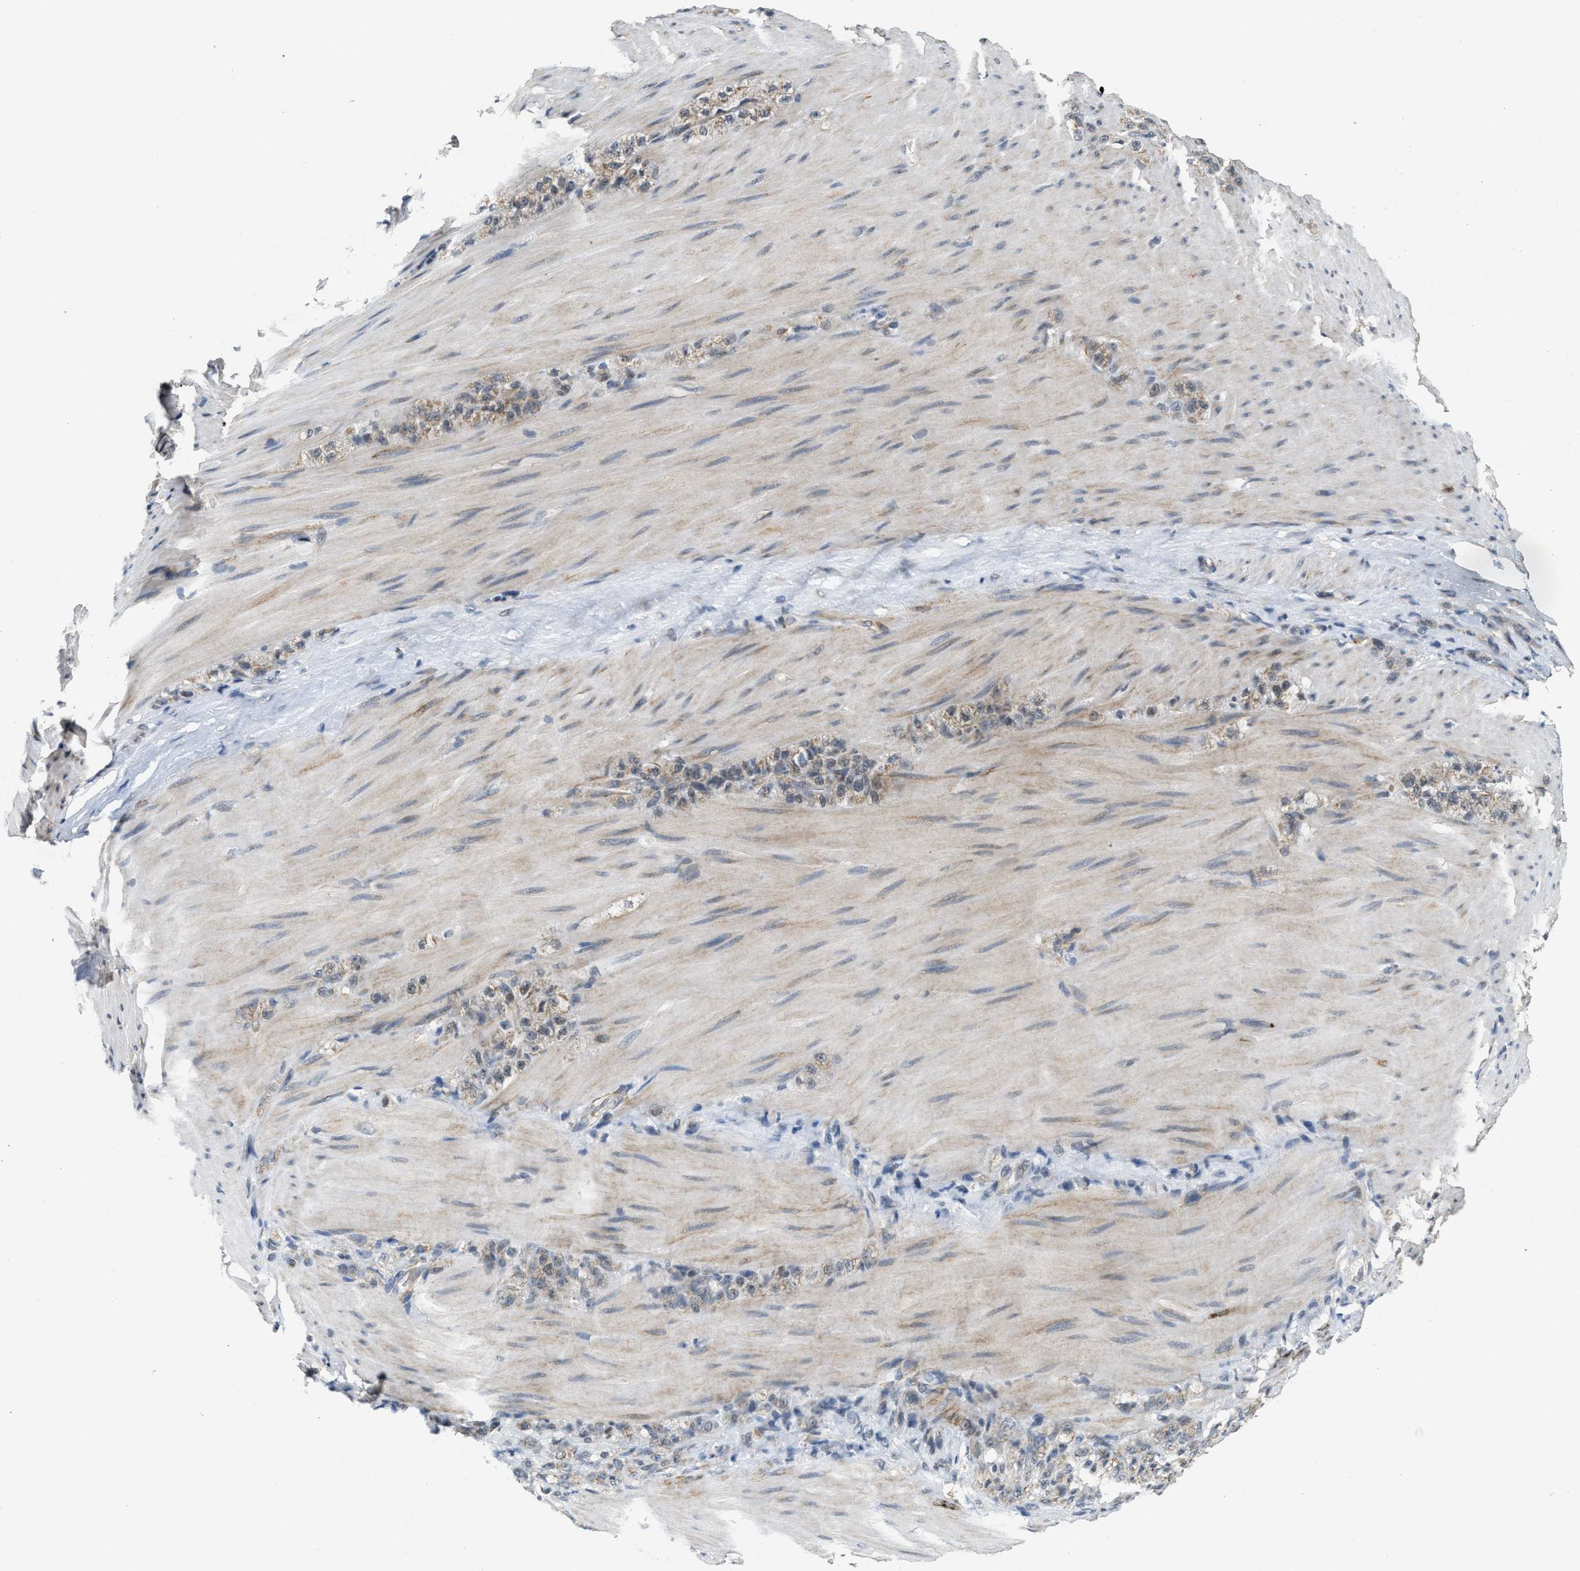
{"staining": {"intensity": "weak", "quantity": "25%-75%", "location": "cytoplasmic/membranous"}, "tissue": "stomach cancer", "cell_type": "Tumor cells", "image_type": "cancer", "snomed": [{"axis": "morphology", "description": "Normal tissue, NOS"}, {"axis": "morphology", "description": "Adenocarcinoma, NOS"}, {"axis": "topography", "description": "Stomach"}], "caption": "Human stomach adenocarcinoma stained with a brown dye reveals weak cytoplasmic/membranous positive staining in about 25%-75% of tumor cells.", "gene": "KIF24", "patient": {"sex": "male", "age": 82}}